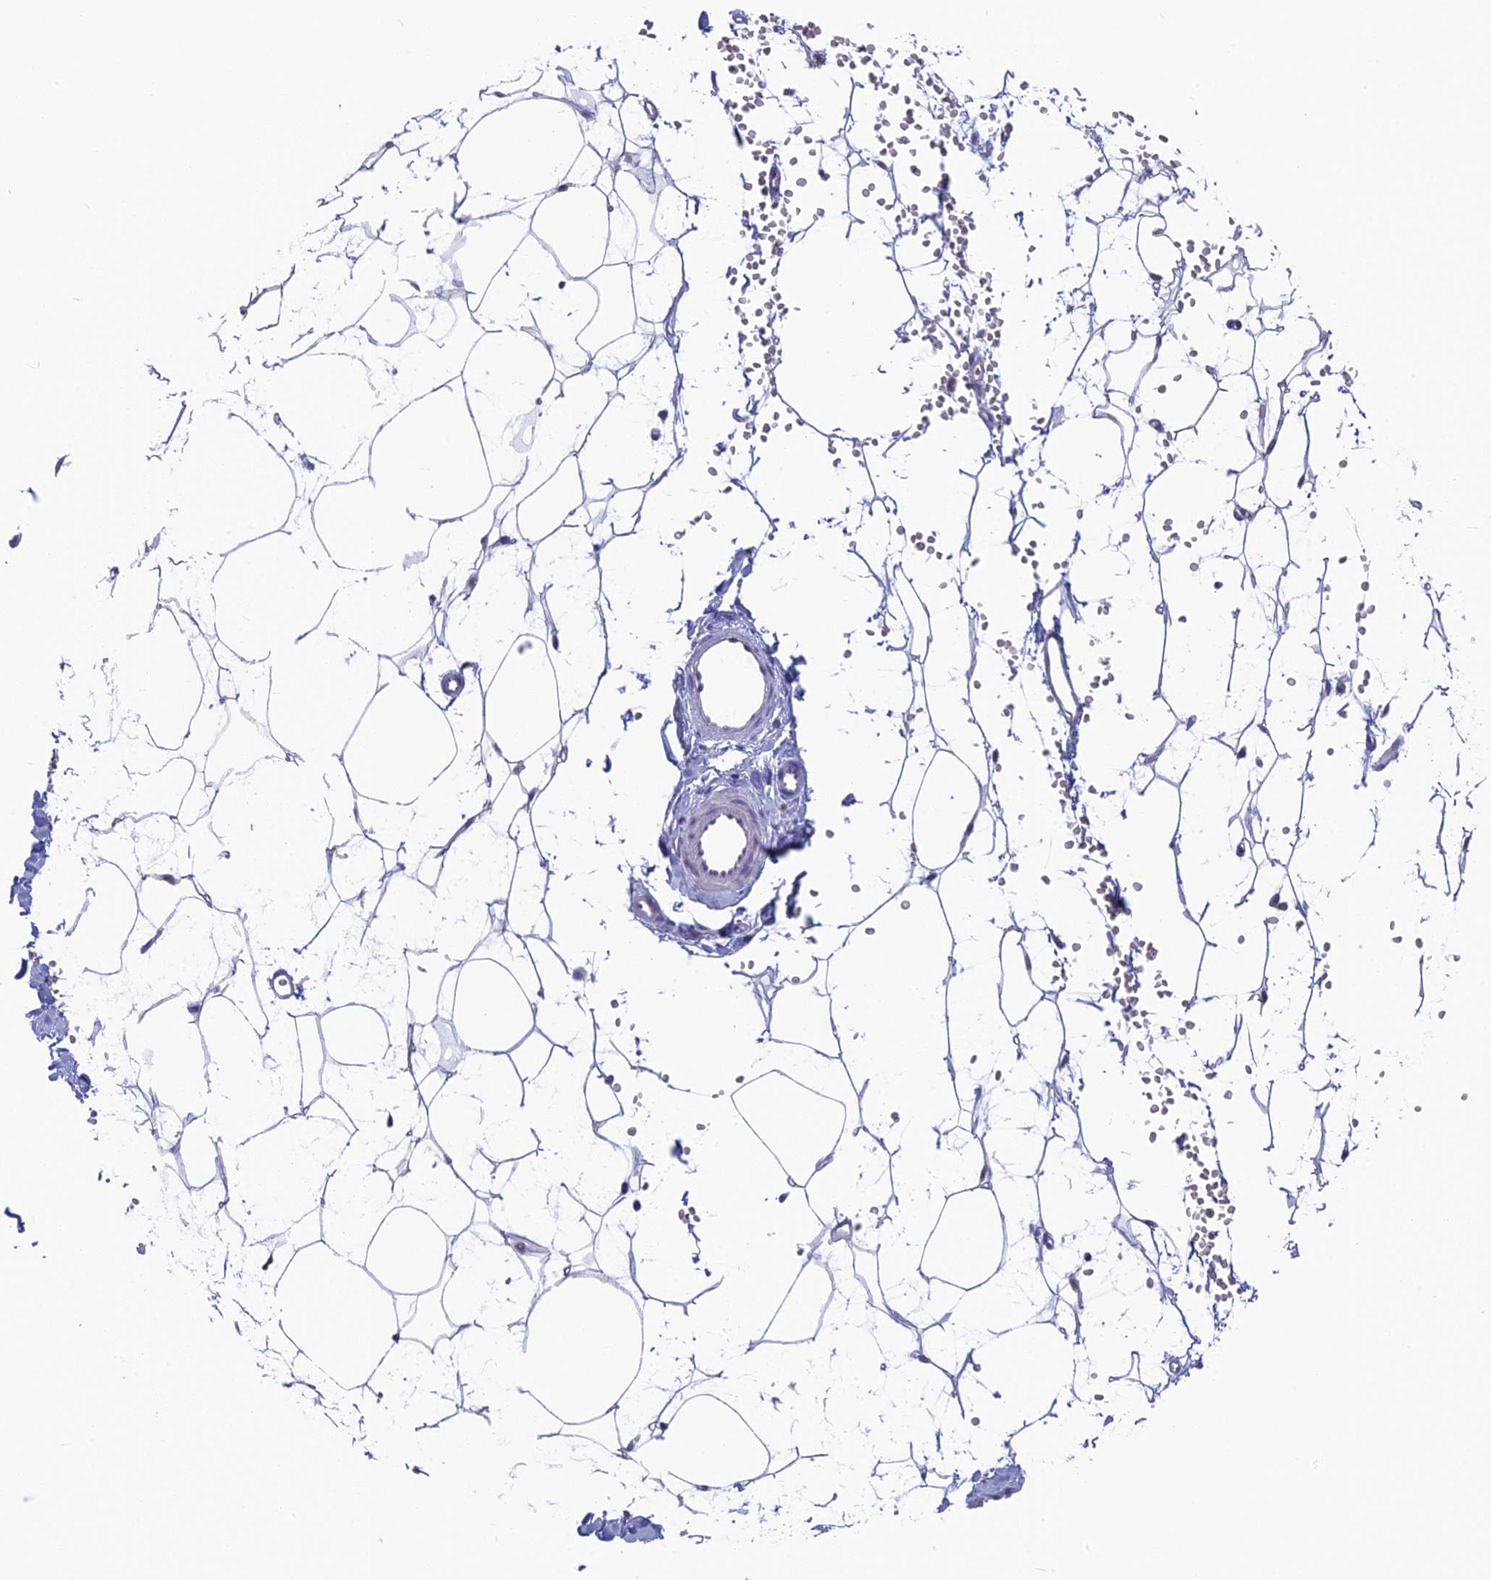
{"staining": {"intensity": "negative", "quantity": "none", "location": "none"}, "tissue": "adipose tissue", "cell_type": "Adipocytes", "image_type": "normal", "snomed": [{"axis": "morphology", "description": "Normal tissue, NOS"}, {"axis": "topography", "description": "Breast"}], "caption": "A photomicrograph of adipose tissue stained for a protein shows no brown staining in adipocytes.", "gene": "MRI1", "patient": {"sex": "female", "age": 23}}